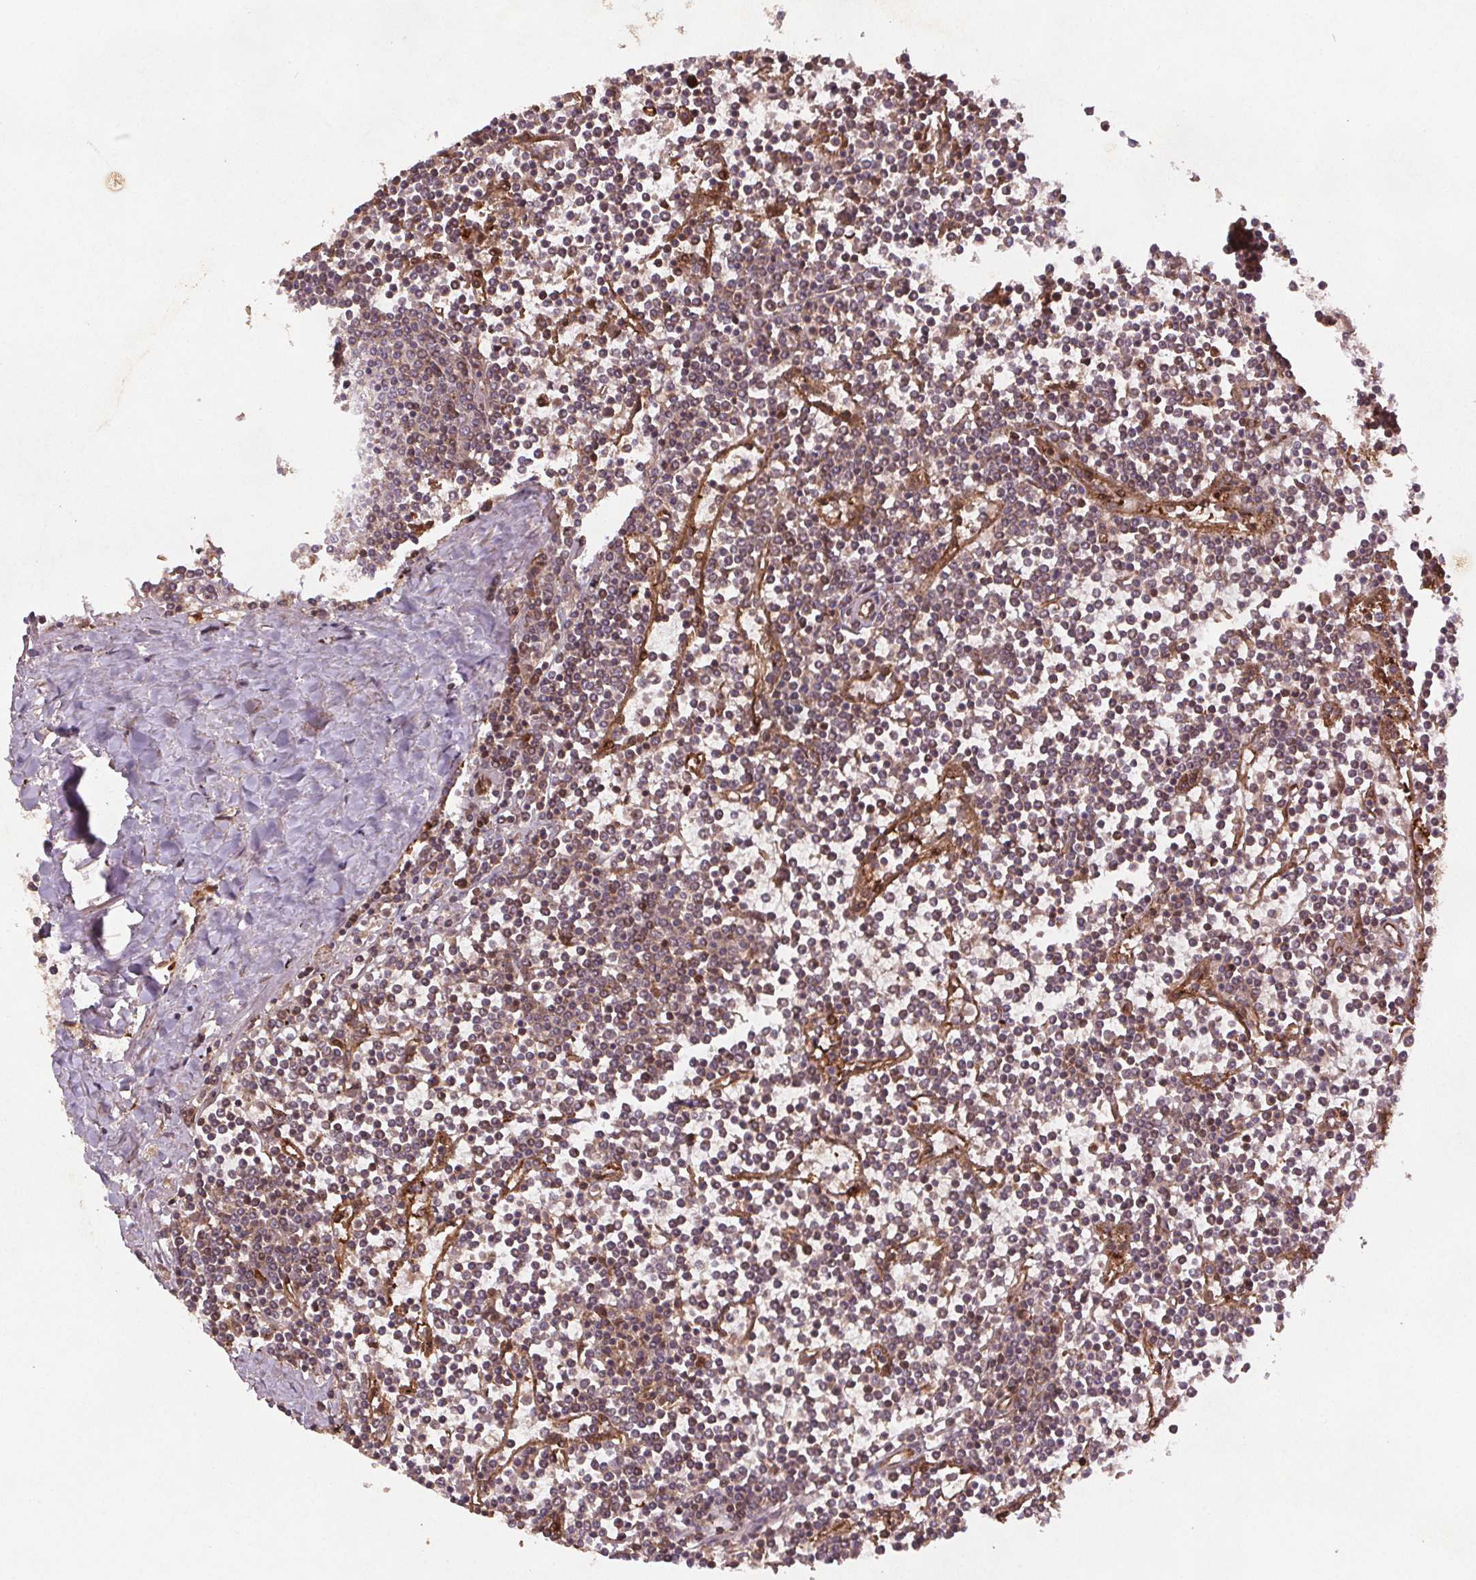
{"staining": {"intensity": "negative", "quantity": "none", "location": "none"}, "tissue": "lymphoma", "cell_type": "Tumor cells", "image_type": "cancer", "snomed": [{"axis": "morphology", "description": "Malignant lymphoma, non-Hodgkin's type, Low grade"}, {"axis": "topography", "description": "Spleen"}], "caption": "Immunohistochemistry (IHC) of human lymphoma reveals no expression in tumor cells. (Stains: DAB IHC with hematoxylin counter stain, Microscopy: brightfield microscopy at high magnification).", "gene": "SEC14L2", "patient": {"sex": "female", "age": 19}}